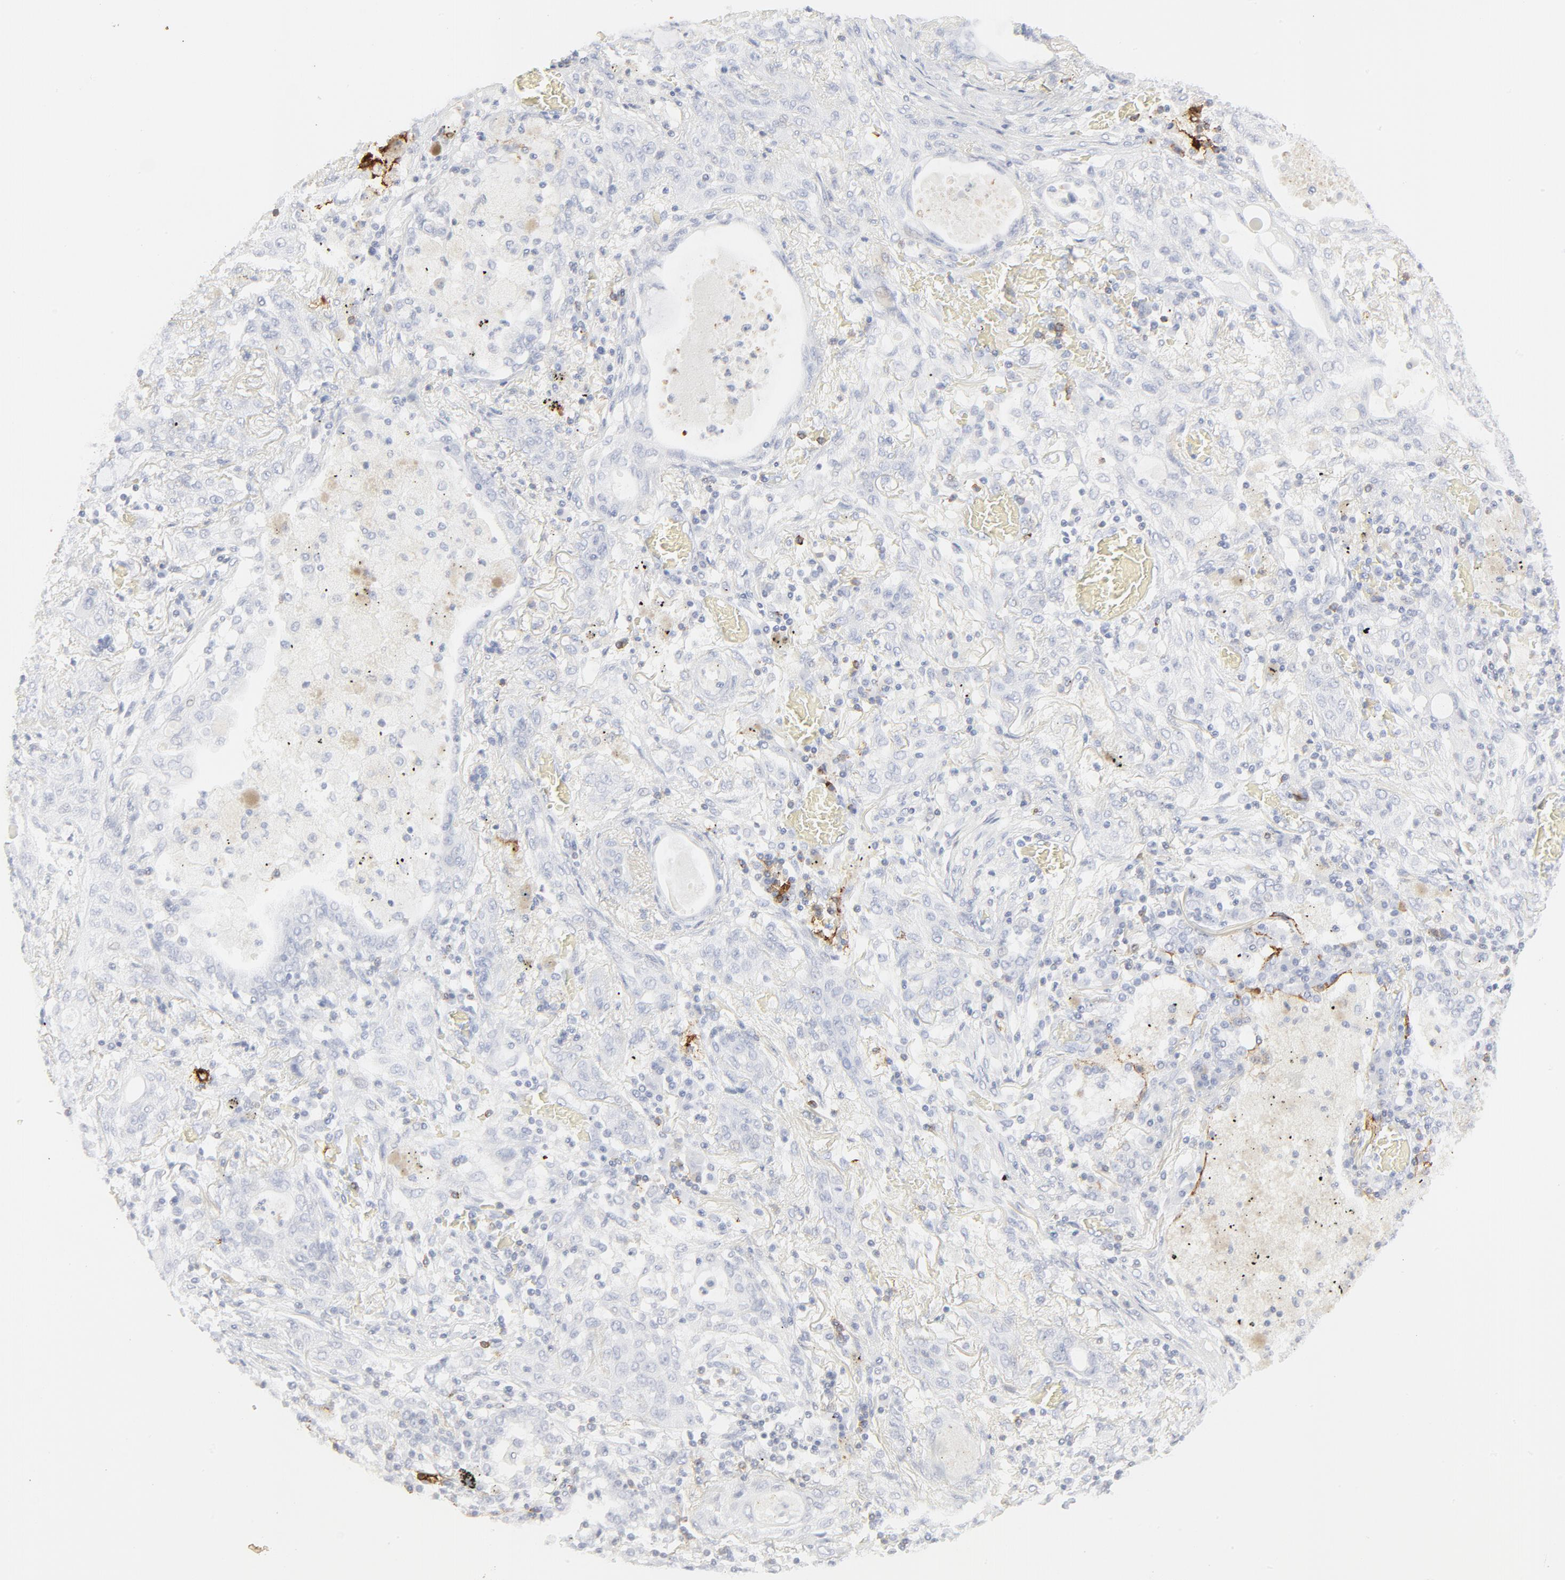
{"staining": {"intensity": "negative", "quantity": "none", "location": "none"}, "tissue": "lung cancer", "cell_type": "Tumor cells", "image_type": "cancer", "snomed": [{"axis": "morphology", "description": "Squamous cell carcinoma, NOS"}, {"axis": "topography", "description": "Lung"}], "caption": "DAB (3,3'-diaminobenzidine) immunohistochemical staining of squamous cell carcinoma (lung) shows no significant staining in tumor cells.", "gene": "CCR7", "patient": {"sex": "female", "age": 47}}